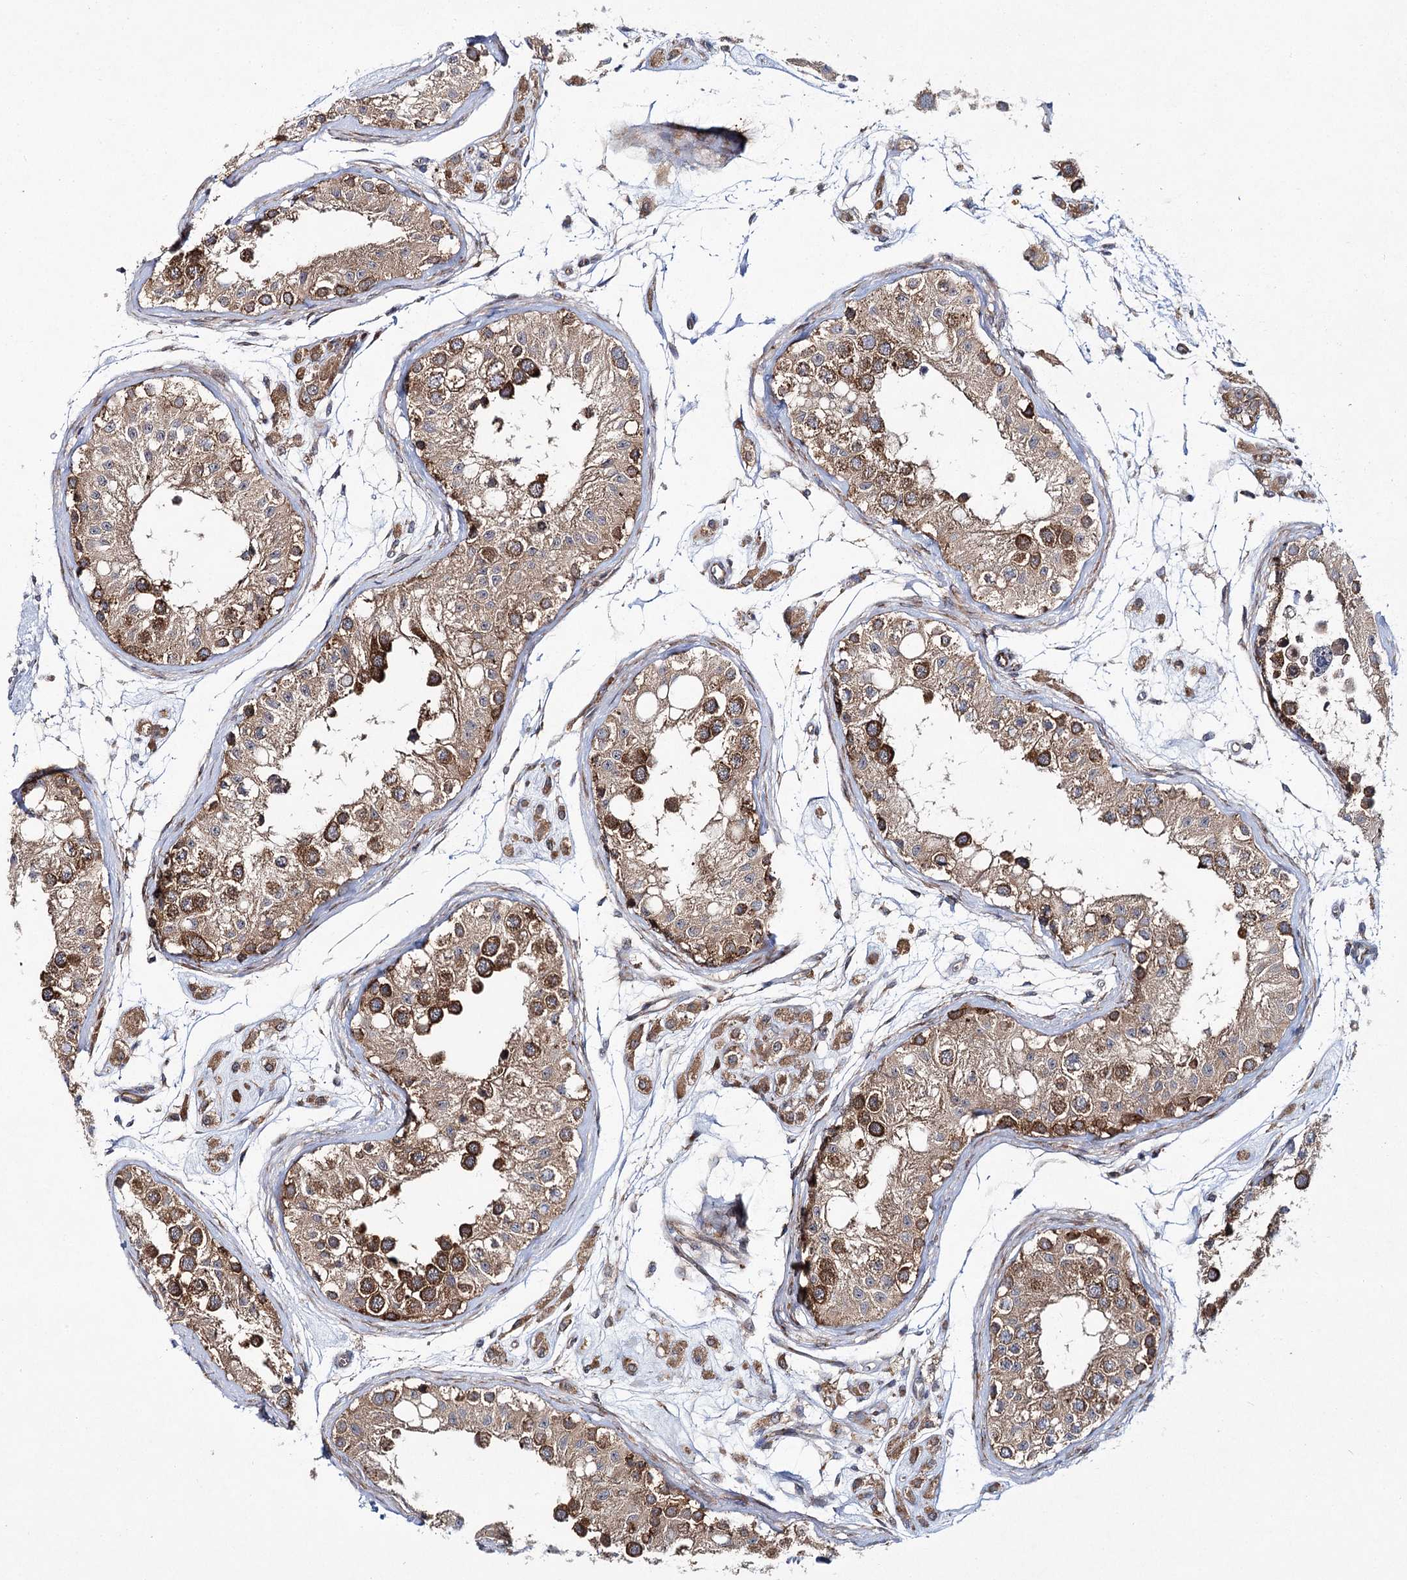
{"staining": {"intensity": "strong", "quantity": "25%-75%", "location": "cytoplasmic/membranous"}, "tissue": "testis", "cell_type": "Cells in seminiferous ducts", "image_type": "normal", "snomed": [{"axis": "morphology", "description": "Normal tissue, NOS"}, {"axis": "morphology", "description": "Adenocarcinoma, metastatic, NOS"}, {"axis": "topography", "description": "Testis"}], "caption": "The immunohistochemical stain labels strong cytoplasmic/membranous expression in cells in seminiferous ducts of benign testis.", "gene": "VWA2", "patient": {"sex": "male", "age": 26}}